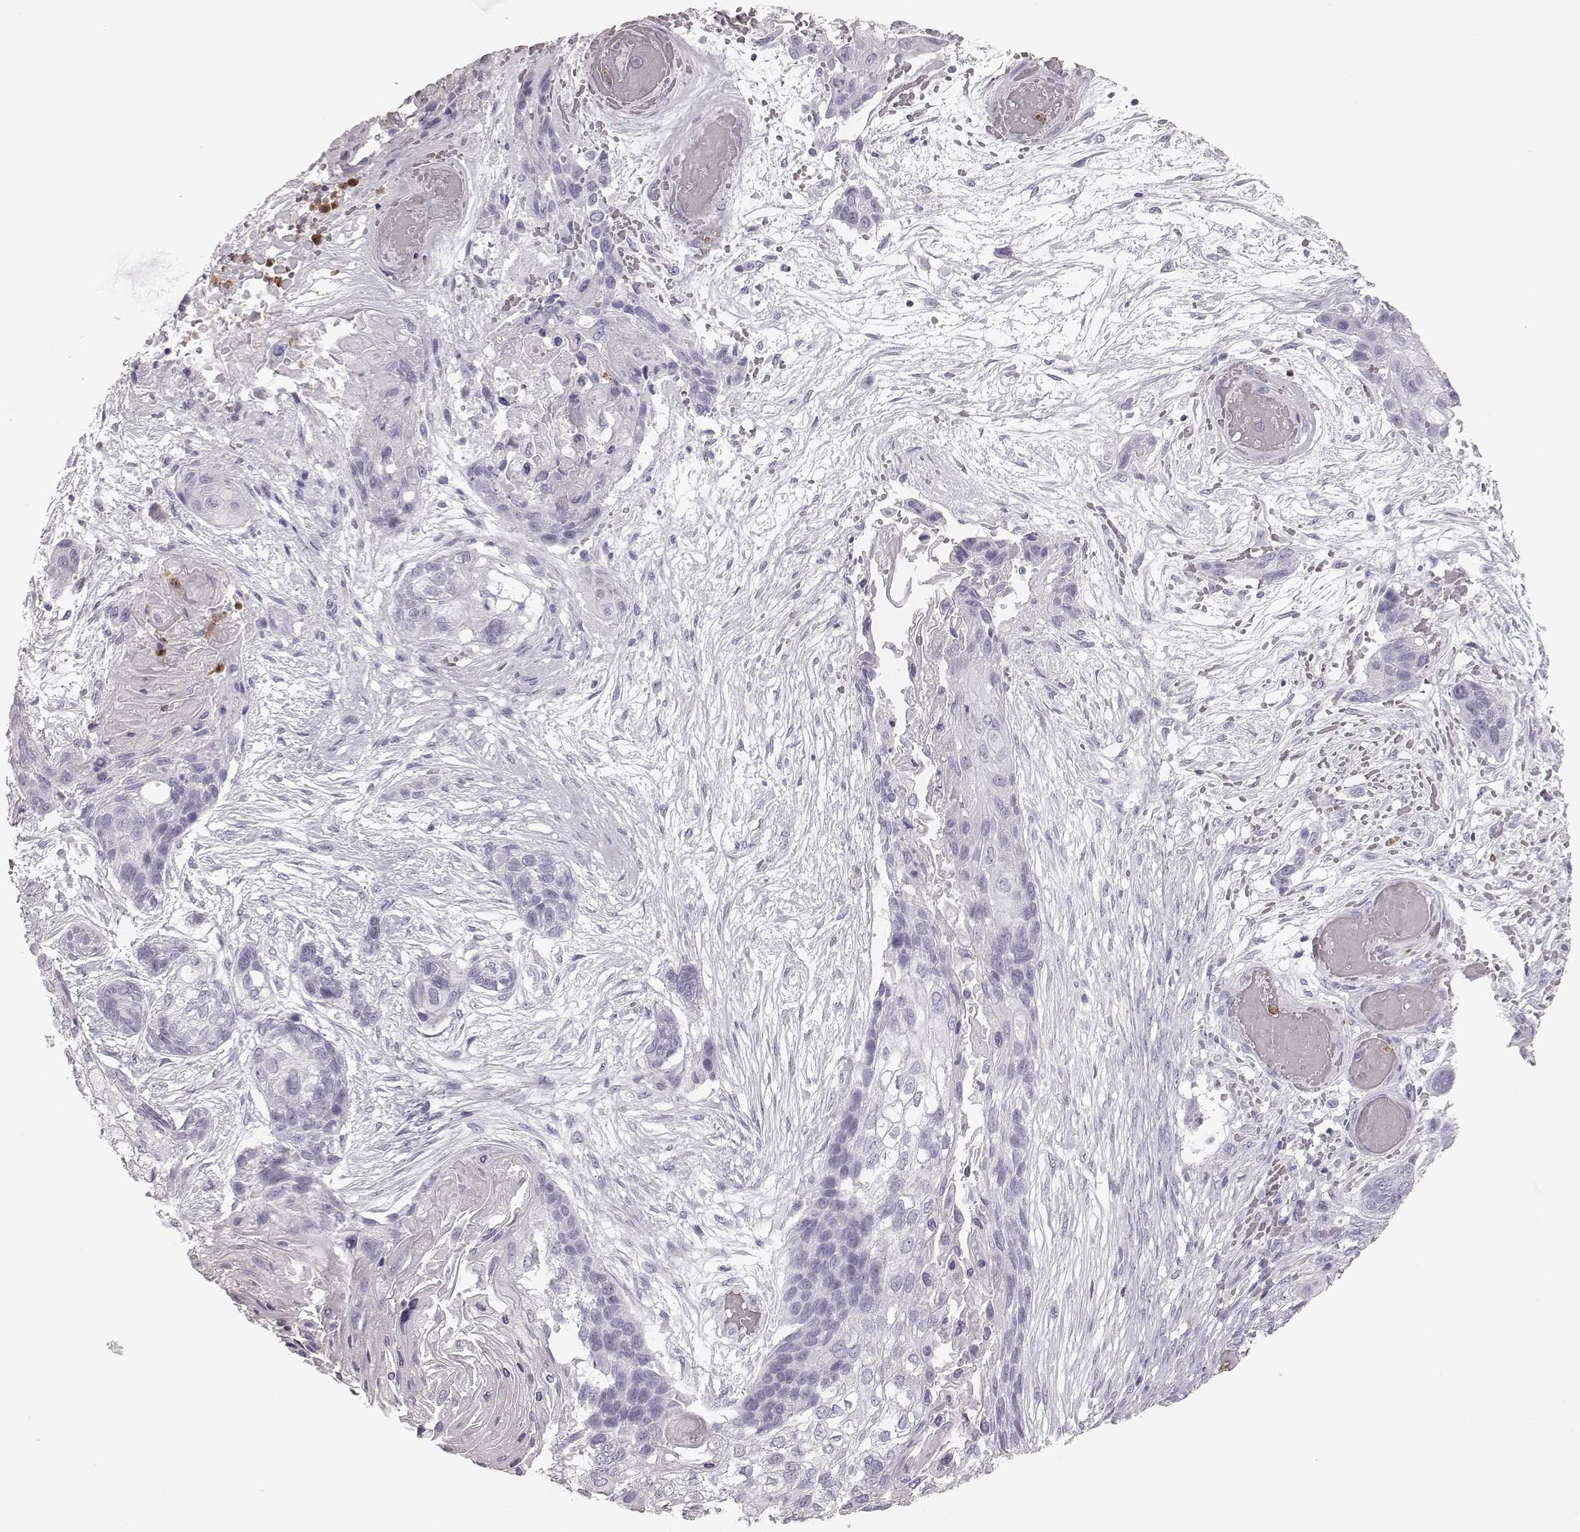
{"staining": {"intensity": "negative", "quantity": "none", "location": "none"}, "tissue": "lung cancer", "cell_type": "Tumor cells", "image_type": "cancer", "snomed": [{"axis": "morphology", "description": "Squamous cell carcinoma, NOS"}, {"axis": "topography", "description": "Lung"}], "caption": "Tumor cells show no significant expression in lung cancer (squamous cell carcinoma). (Stains: DAB (3,3'-diaminobenzidine) IHC with hematoxylin counter stain, Microscopy: brightfield microscopy at high magnification).", "gene": "ELANE", "patient": {"sex": "male", "age": 69}}